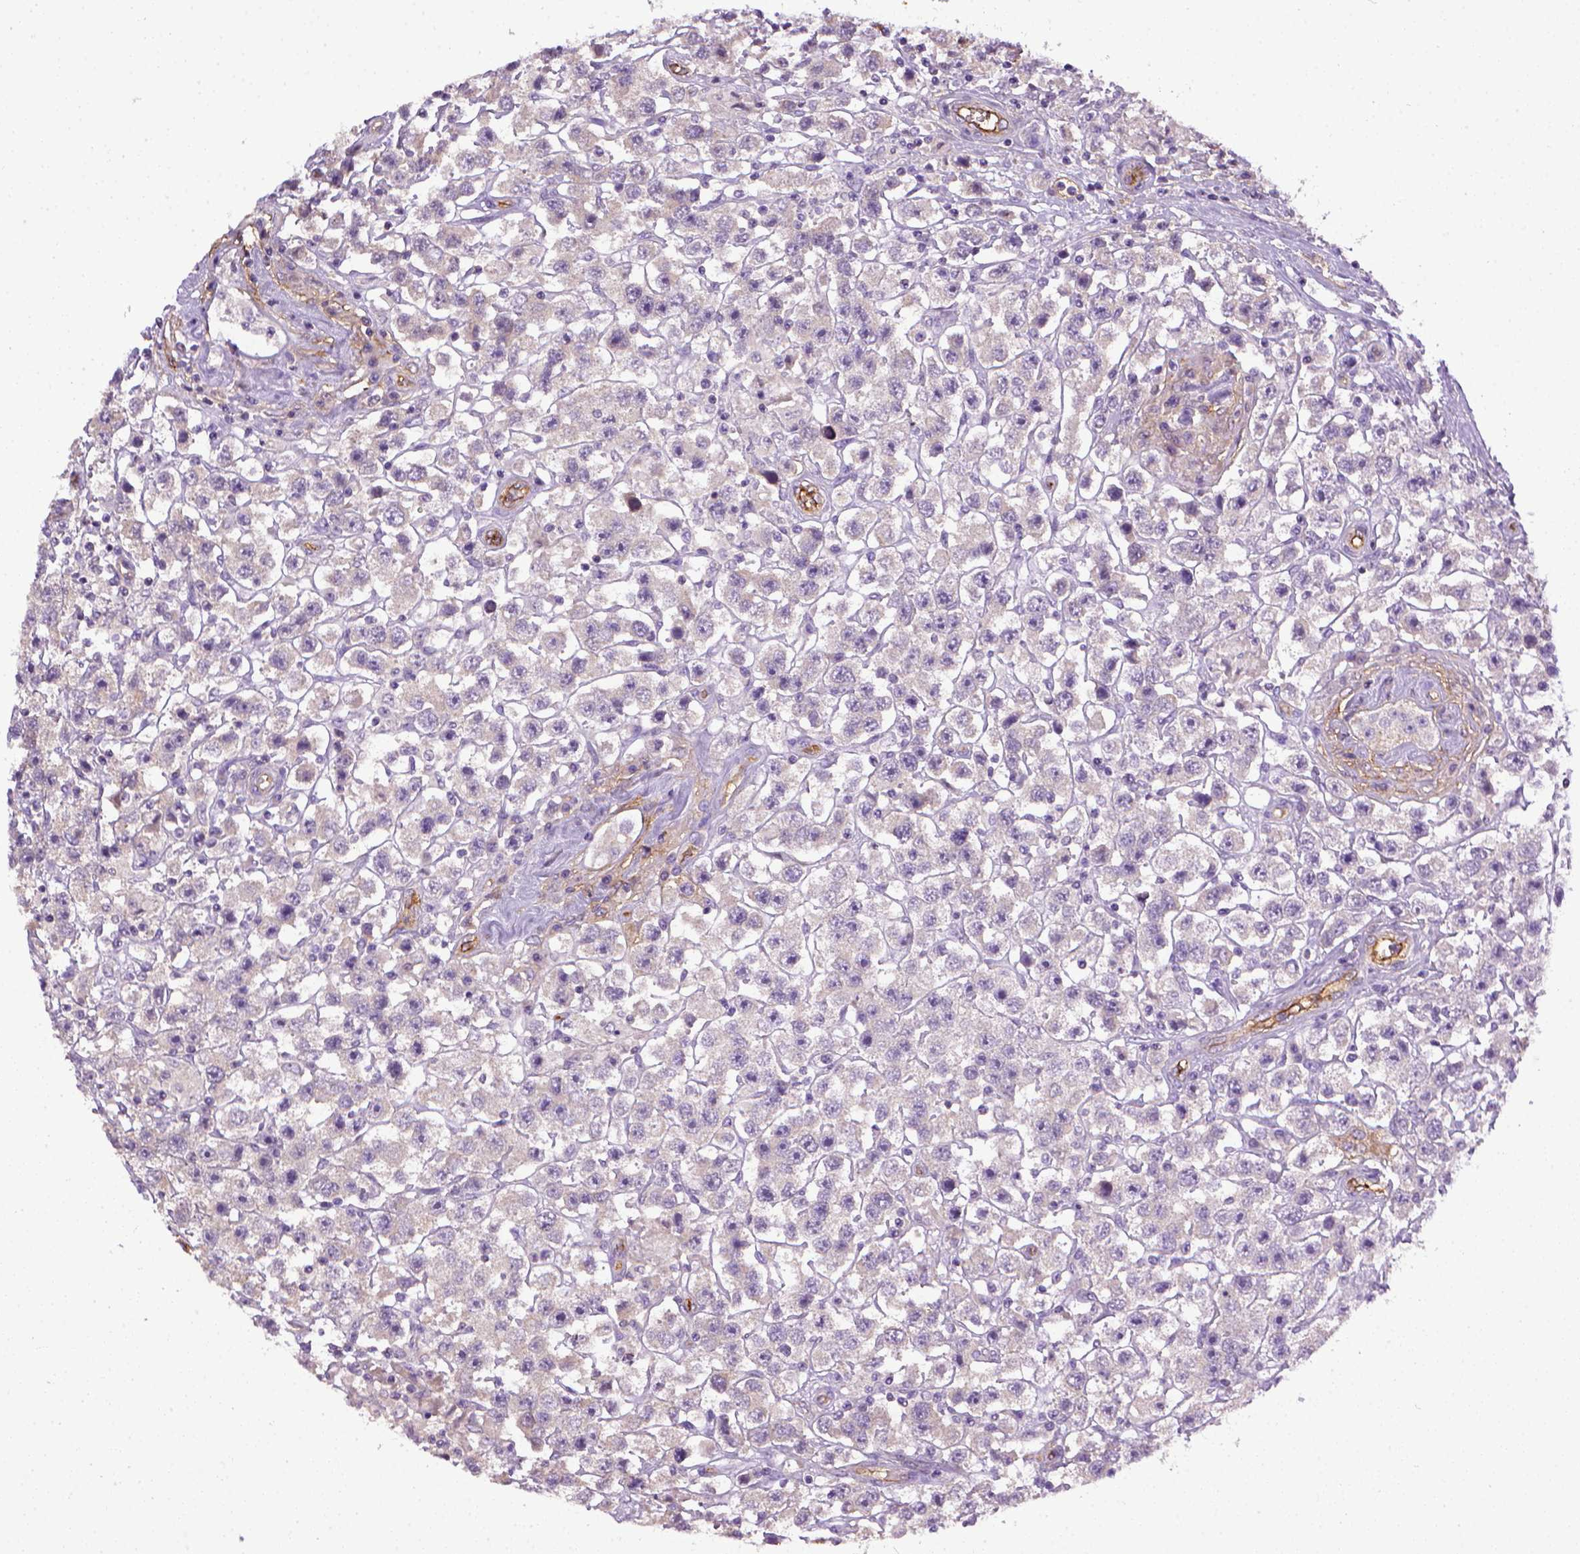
{"staining": {"intensity": "negative", "quantity": "none", "location": "none"}, "tissue": "testis cancer", "cell_type": "Tumor cells", "image_type": "cancer", "snomed": [{"axis": "morphology", "description": "Seminoma, NOS"}, {"axis": "topography", "description": "Testis"}], "caption": "This is an immunohistochemistry (IHC) histopathology image of testis seminoma. There is no positivity in tumor cells.", "gene": "ENG", "patient": {"sex": "male", "age": 45}}